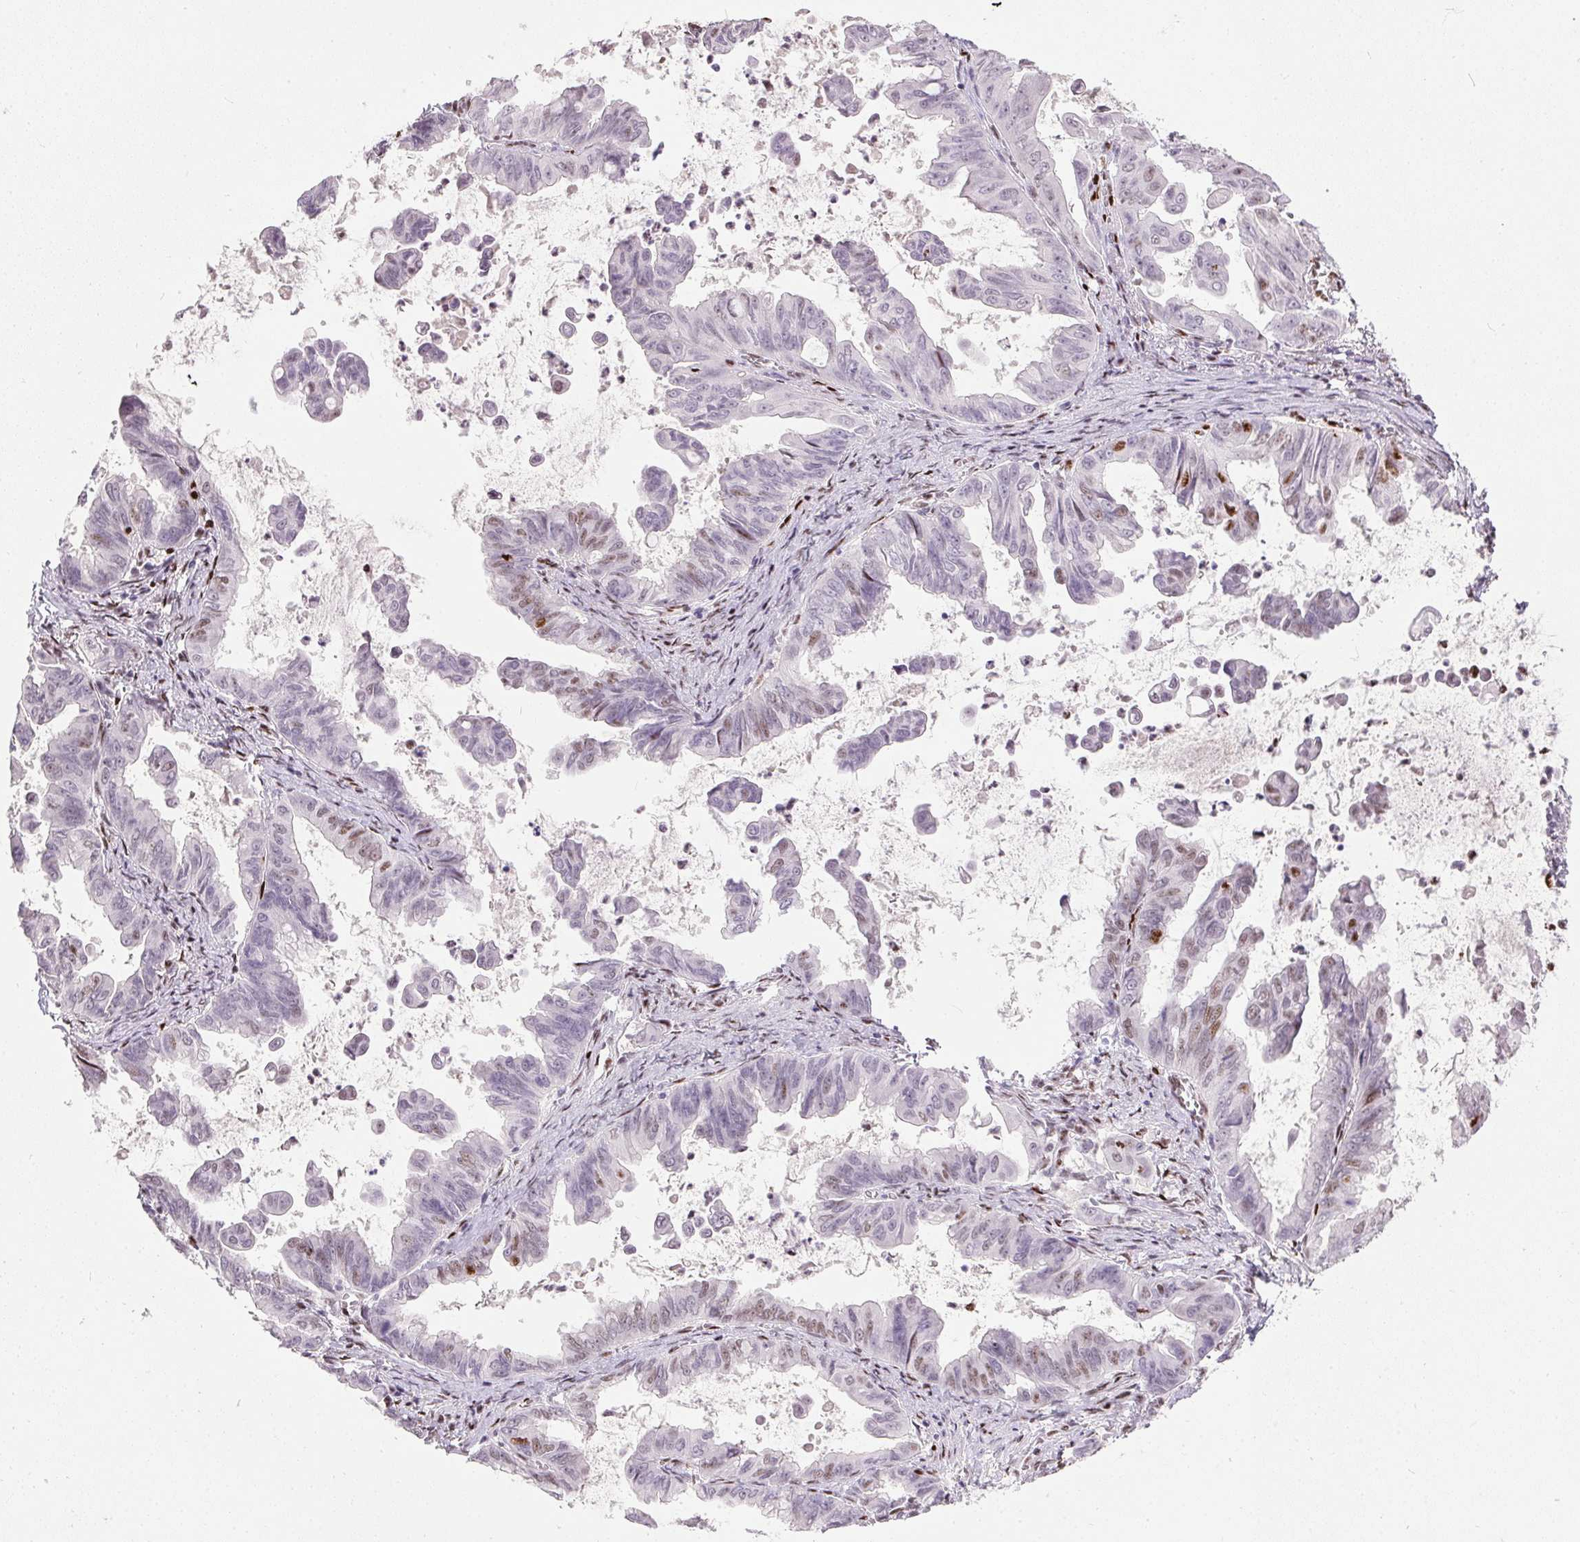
{"staining": {"intensity": "strong", "quantity": "<25%", "location": "nuclear"}, "tissue": "stomach cancer", "cell_type": "Tumor cells", "image_type": "cancer", "snomed": [{"axis": "morphology", "description": "Adenocarcinoma, NOS"}, {"axis": "topography", "description": "Stomach, upper"}], "caption": "Protein positivity by immunohistochemistry exhibits strong nuclear staining in approximately <25% of tumor cells in stomach cancer (adenocarcinoma).", "gene": "PAGE3", "patient": {"sex": "male", "age": 80}}